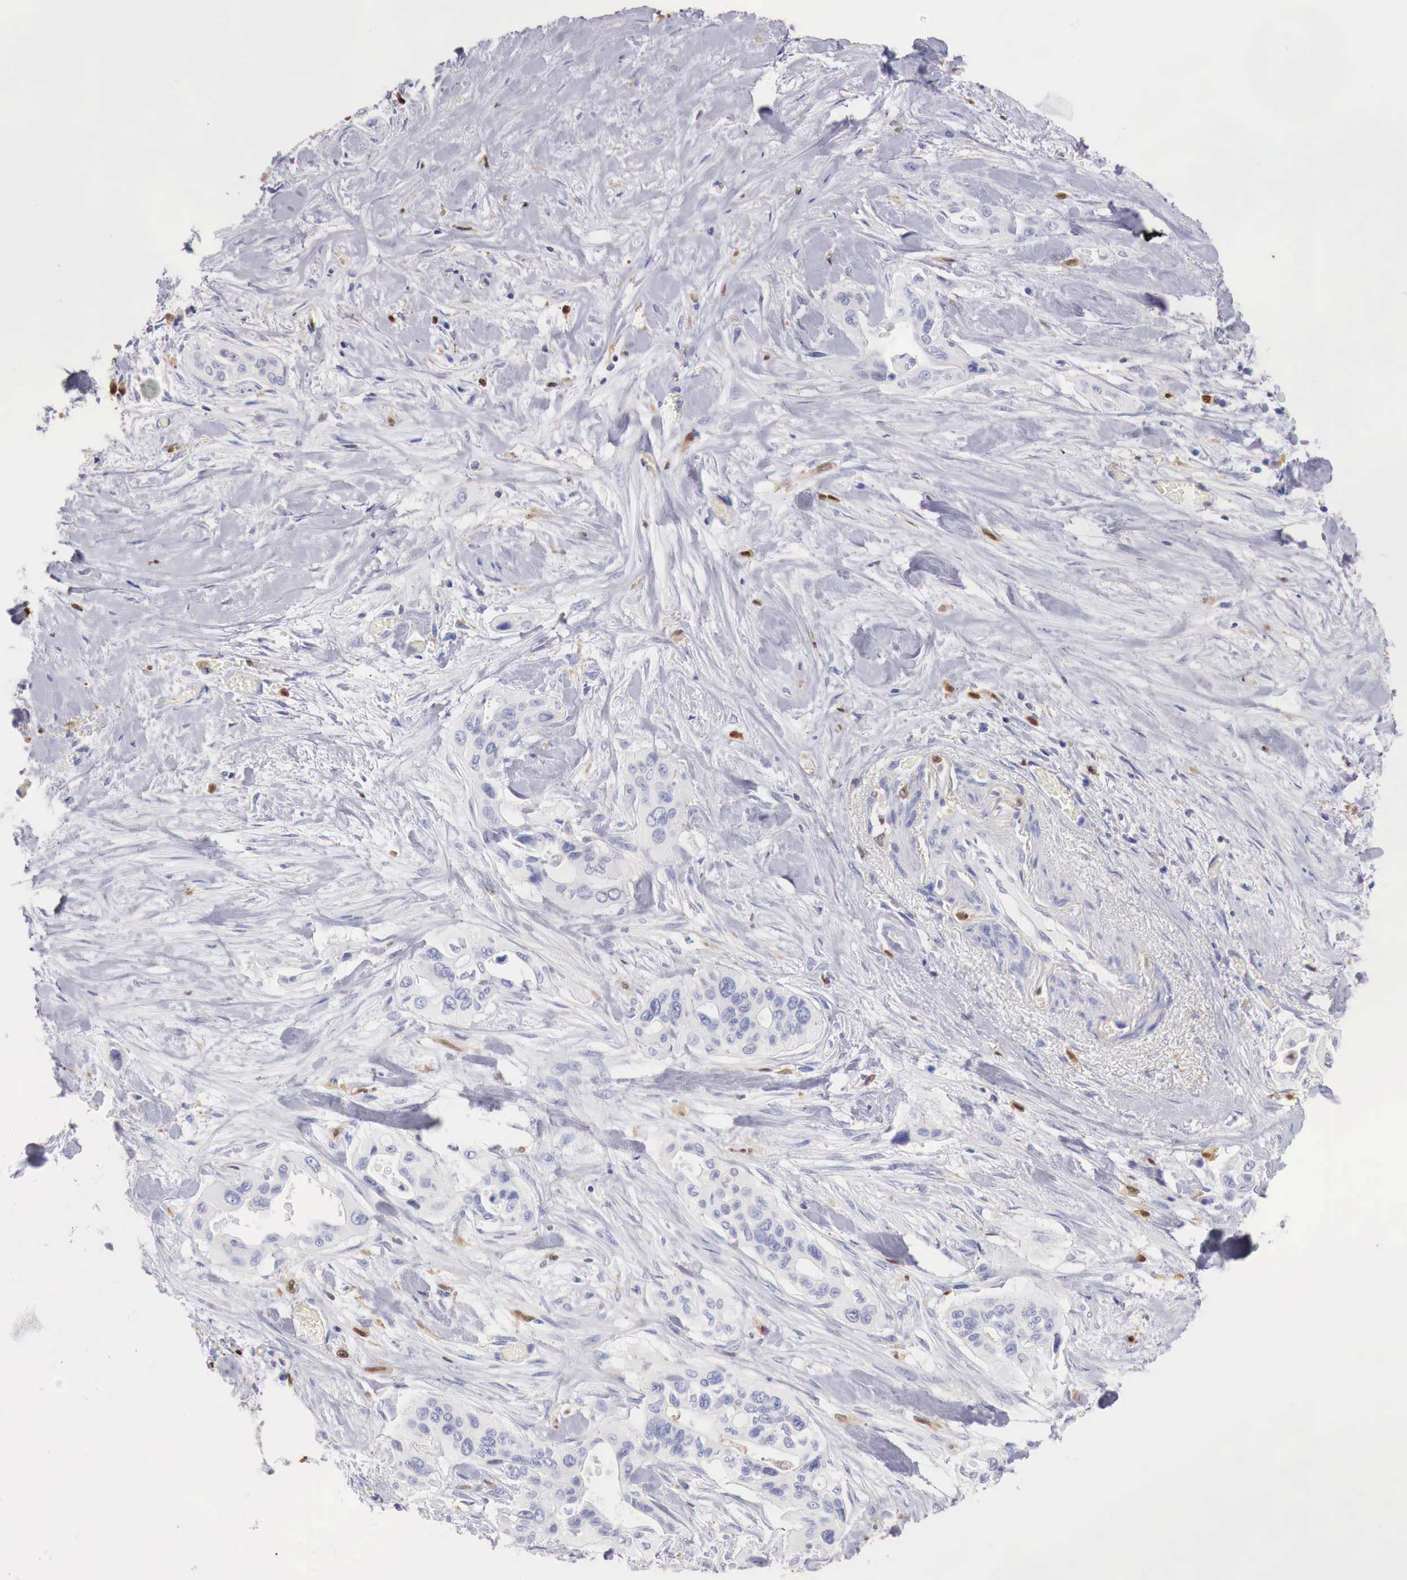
{"staining": {"intensity": "negative", "quantity": "none", "location": "none"}, "tissue": "pancreatic cancer", "cell_type": "Tumor cells", "image_type": "cancer", "snomed": [{"axis": "morphology", "description": "Adenocarcinoma, NOS"}, {"axis": "topography", "description": "Pancreas"}], "caption": "Tumor cells show no significant expression in pancreatic adenocarcinoma.", "gene": "RENBP", "patient": {"sex": "male", "age": 77}}